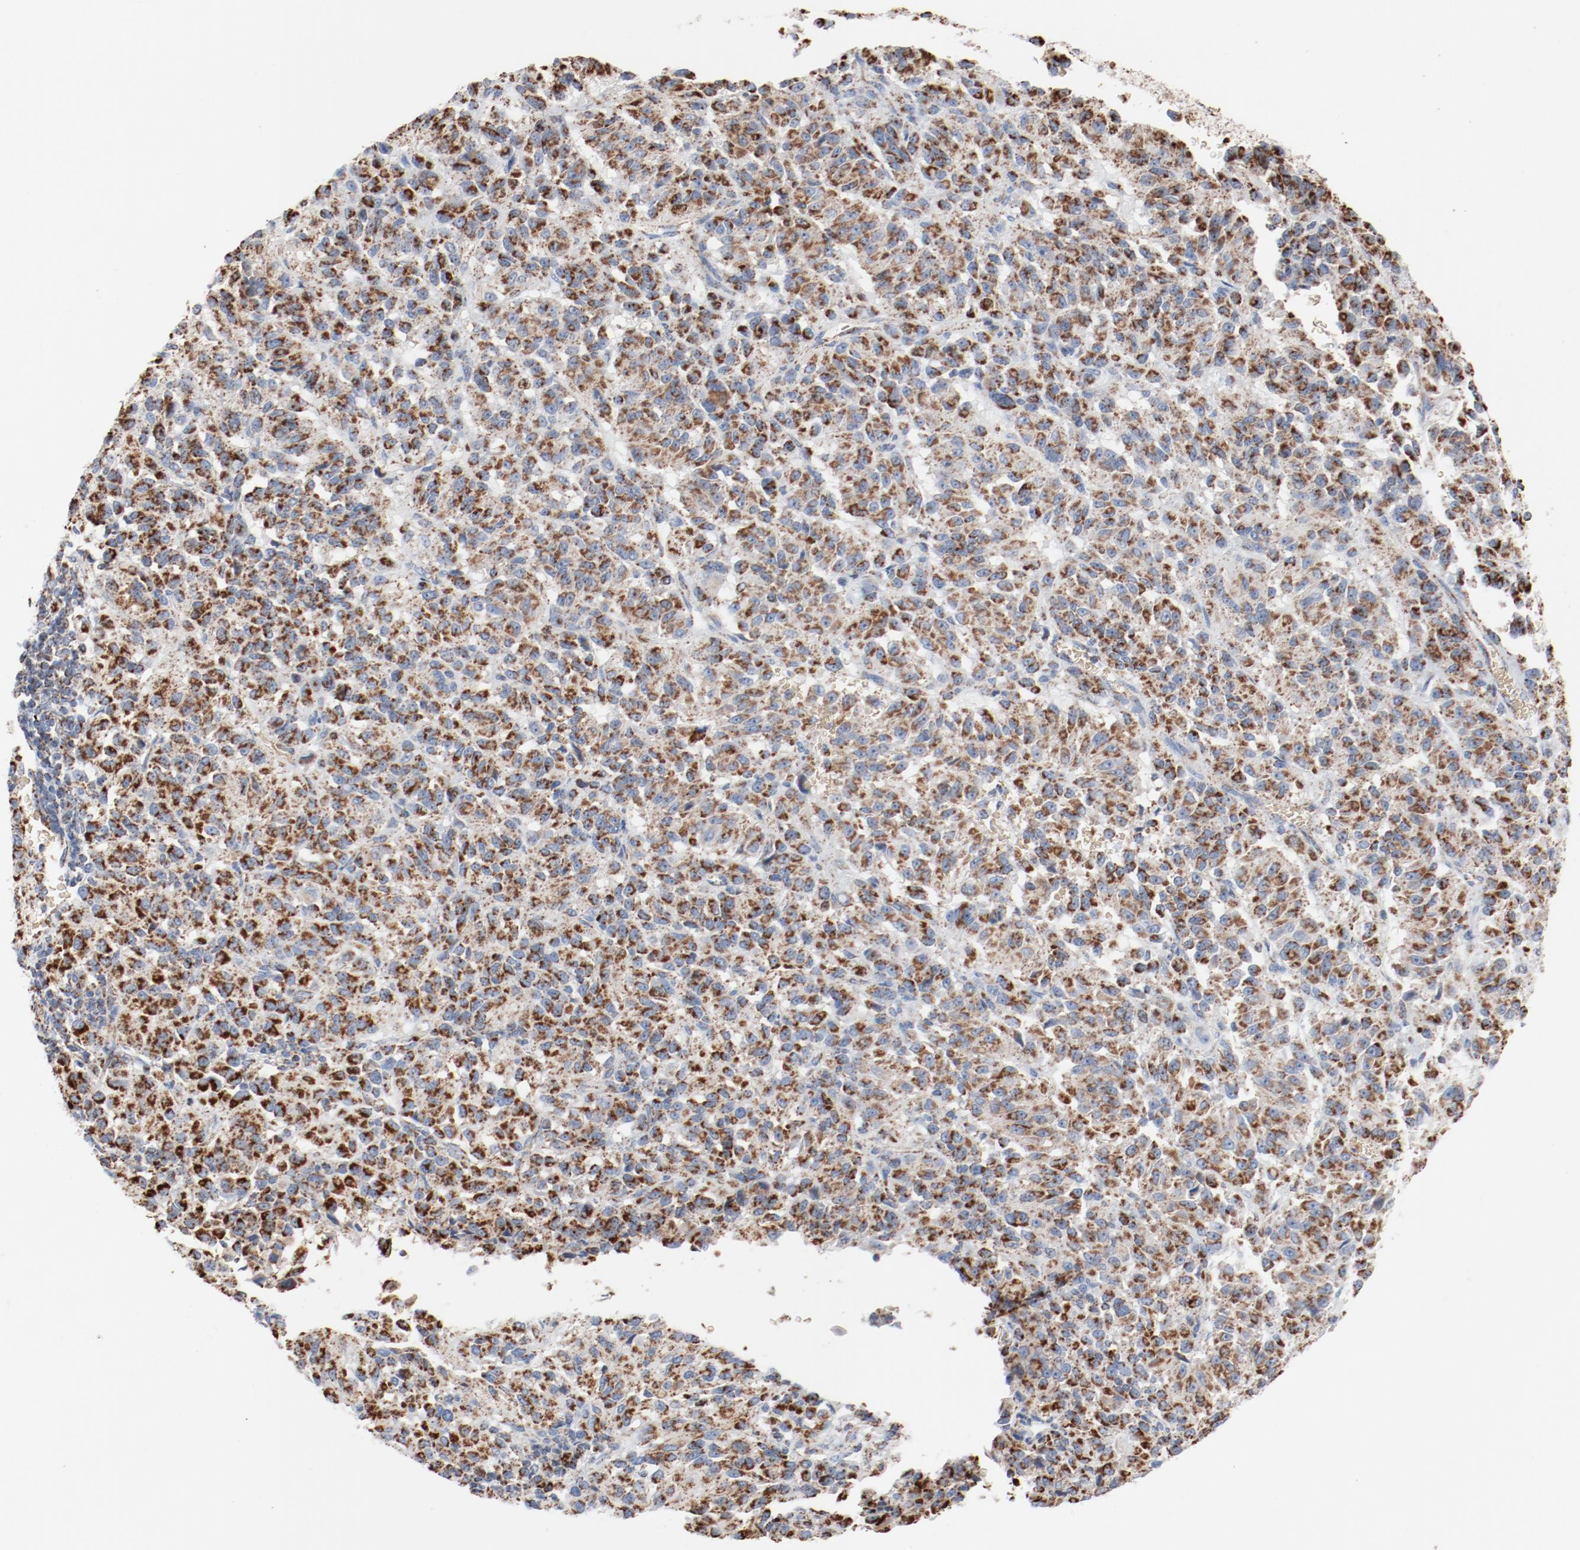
{"staining": {"intensity": "moderate", "quantity": ">75%", "location": "cytoplasmic/membranous"}, "tissue": "melanoma", "cell_type": "Tumor cells", "image_type": "cancer", "snomed": [{"axis": "morphology", "description": "Malignant melanoma, Metastatic site"}, {"axis": "topography", "description": "Lung"}], "caption": "The micrograph demonstrates immunohistochemical staining of melanoma. There is moderate cytoplasmic/membranous positivity is present in about >75% of tumor cells.", "gene": "NDUFB8", "patient": {"sex": "male", "age": 64}}